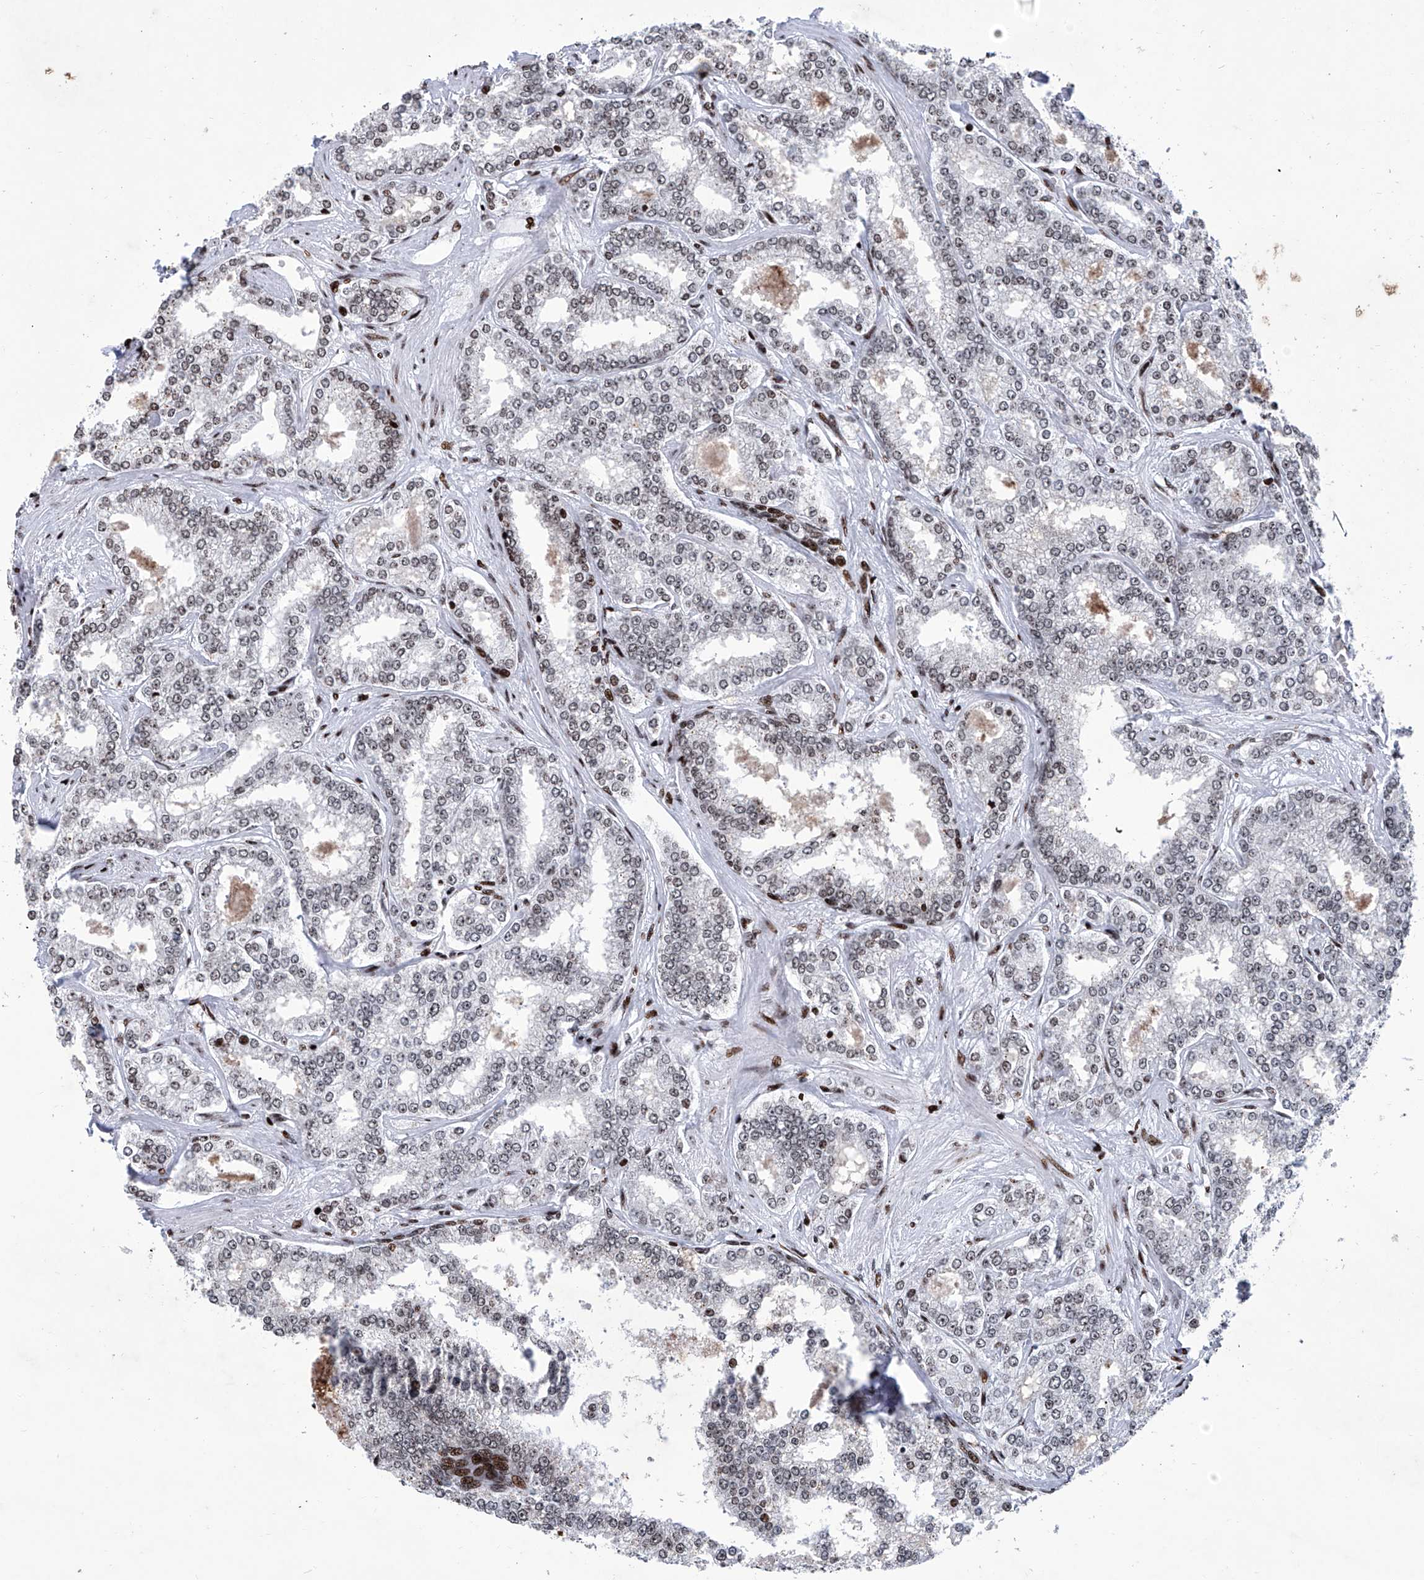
{"staining": {"intensity": "weak", "quantity": "25%-75%", "location": "nuclear"}, "tissue": "prostate cancer", "cell_type": "Tumor cells", "image_type": "cancer", "snomed": [{"axis": "morphology", "description": "Normal tissue, NOS"}, {"axis": "morphology", "description": "Adenocarcinoma, High grade"}, {"axis": "topography", "description": "Prostate"}], "caption": "Weak nuclear protein staining is appreciated in approximately 25%-75% of tumor cells in prostate cancer.", "gene": "HEY2", "patient": {"sex": "male", "age": 83}}